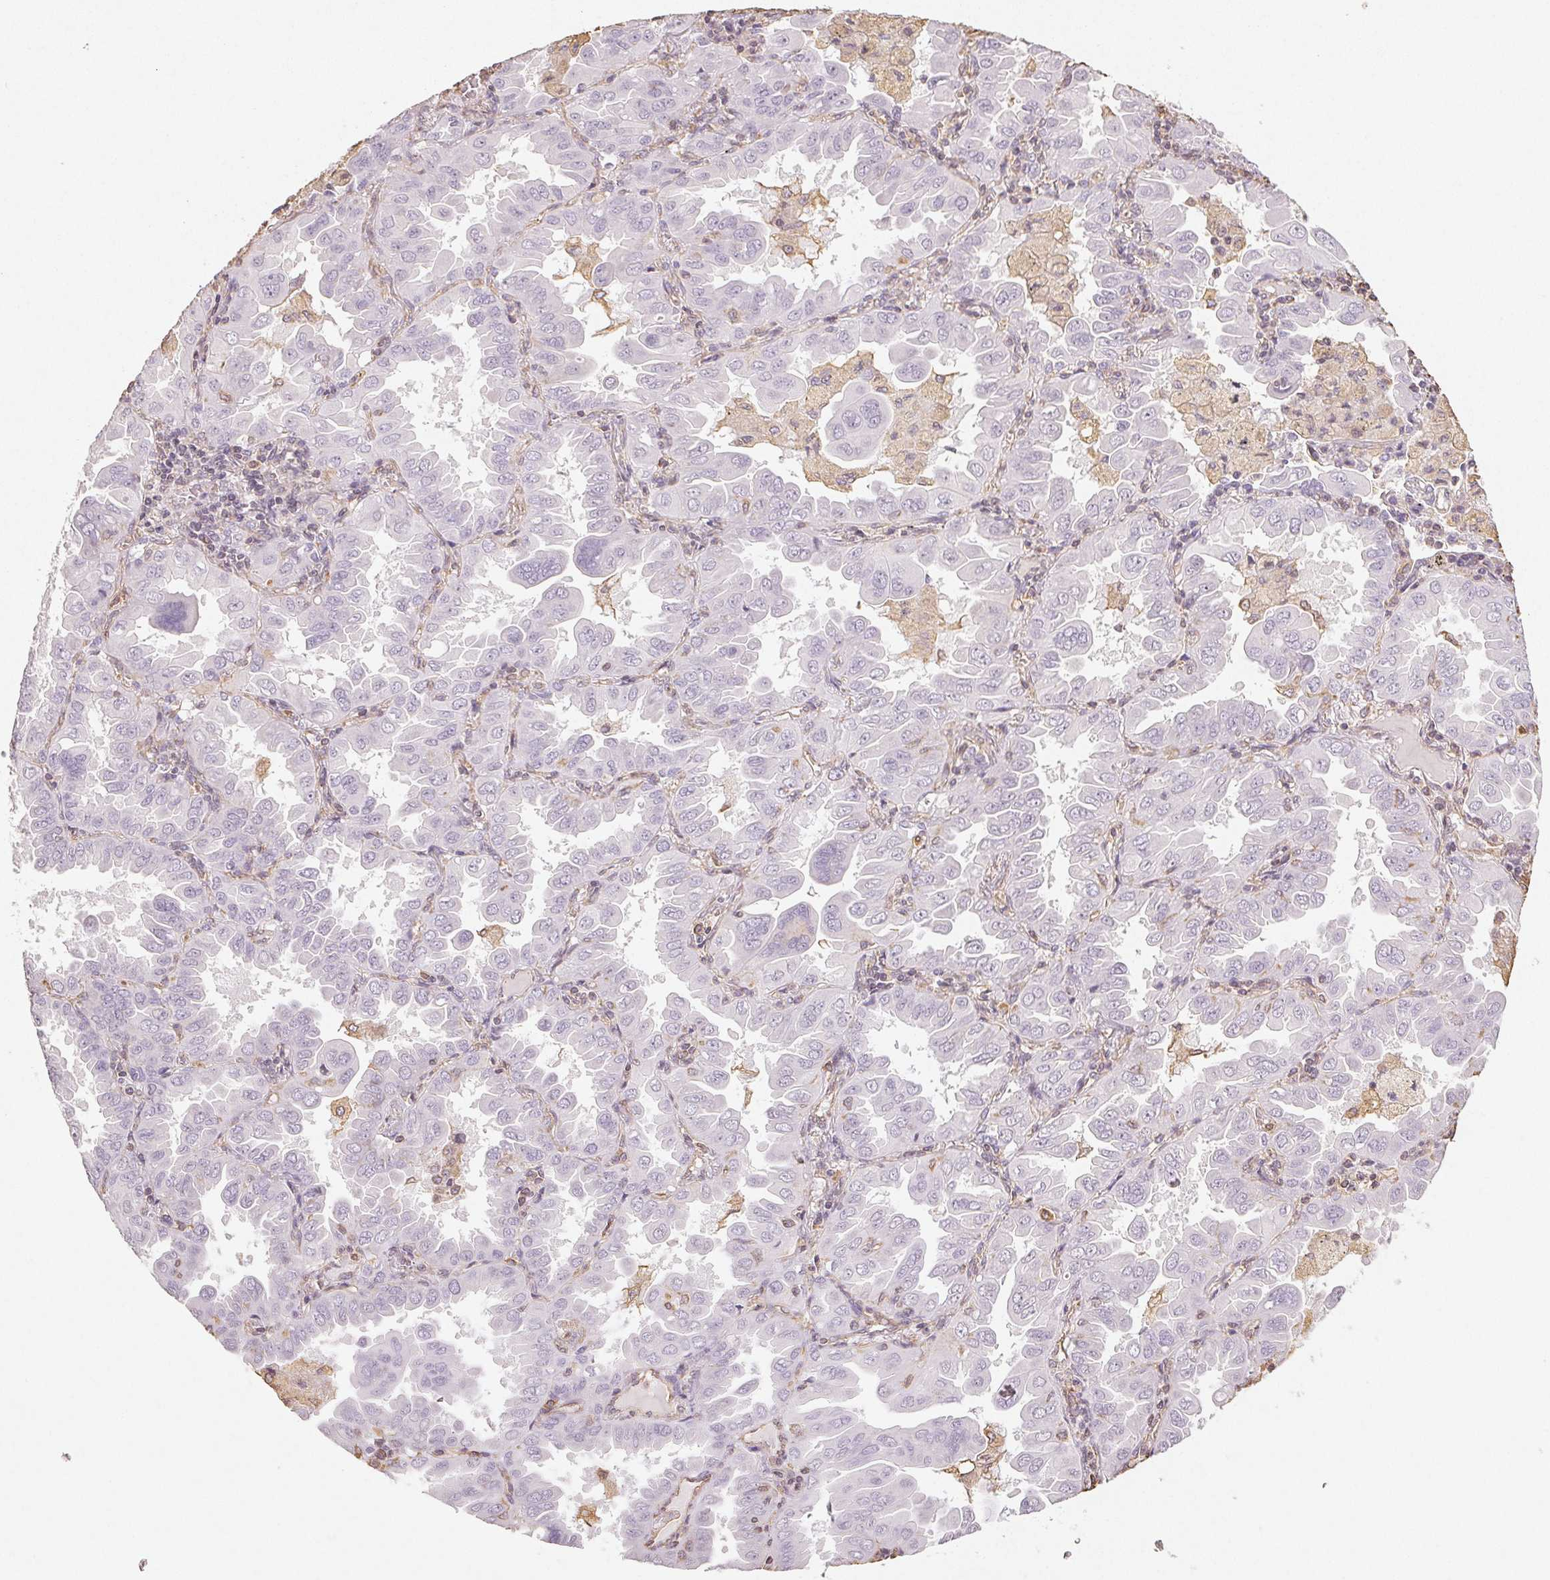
{"staining": {"intensity": "negative", "quantity": "none", "location": "none"}, "tissue": "lung cancer", "cell_type": "Tumor cells", "image_type": "cancer", "snomed": [{"axis": "morphology", "description": "Adenocarcinoma, NOS"}, {"axis": "topography", "description": "Lung"}], "caption": "Immunohistochemical staining of lung cancer (adenocarcinoma) shows no significant expression in tumor cells.", "gene": "COL7A1", "patient": {"sex": "male", "age": 64}}